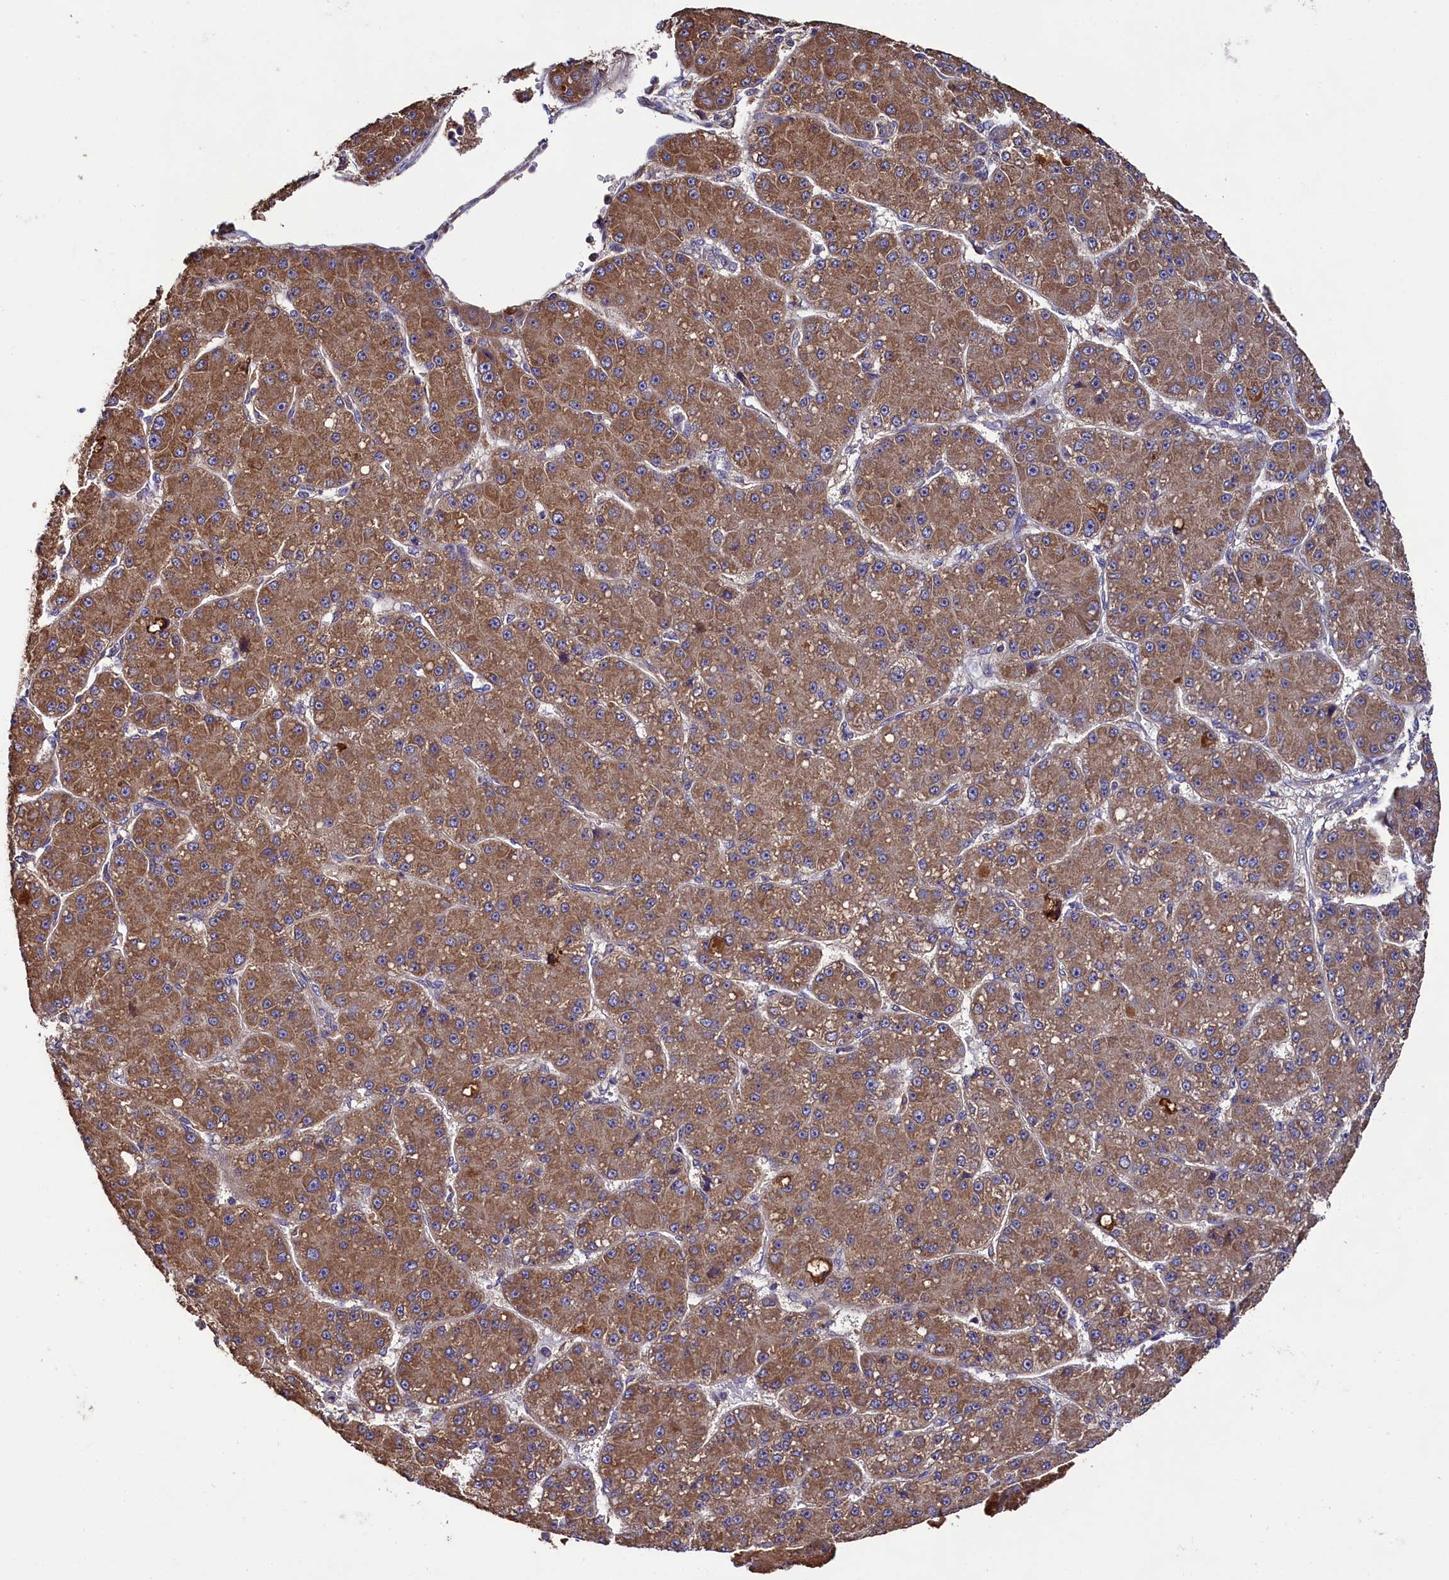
{"staining": {"intensity": "moderate", "quantity": ">75%", "location": "cytoplasmic/membranous"}, "tissue": "liver cancer", "cell_type": "Tumor cells", "image_type": "cancer", "snomed": [{"axis": "morphology", "description": "Carcinoma, Hepatocellular, NOS"}, {"axis": "topography", "description": "Liver"}], "caption": "The micrograph shows immunohistochemical staining of liver cancer (hepatocellular carcinoma). There is moderate cytoplasmic/membranous staining is present in approximately >75% of tumor cells.", "gene": "ENKD1", "patient": {"sex": "male", "age": 67}}